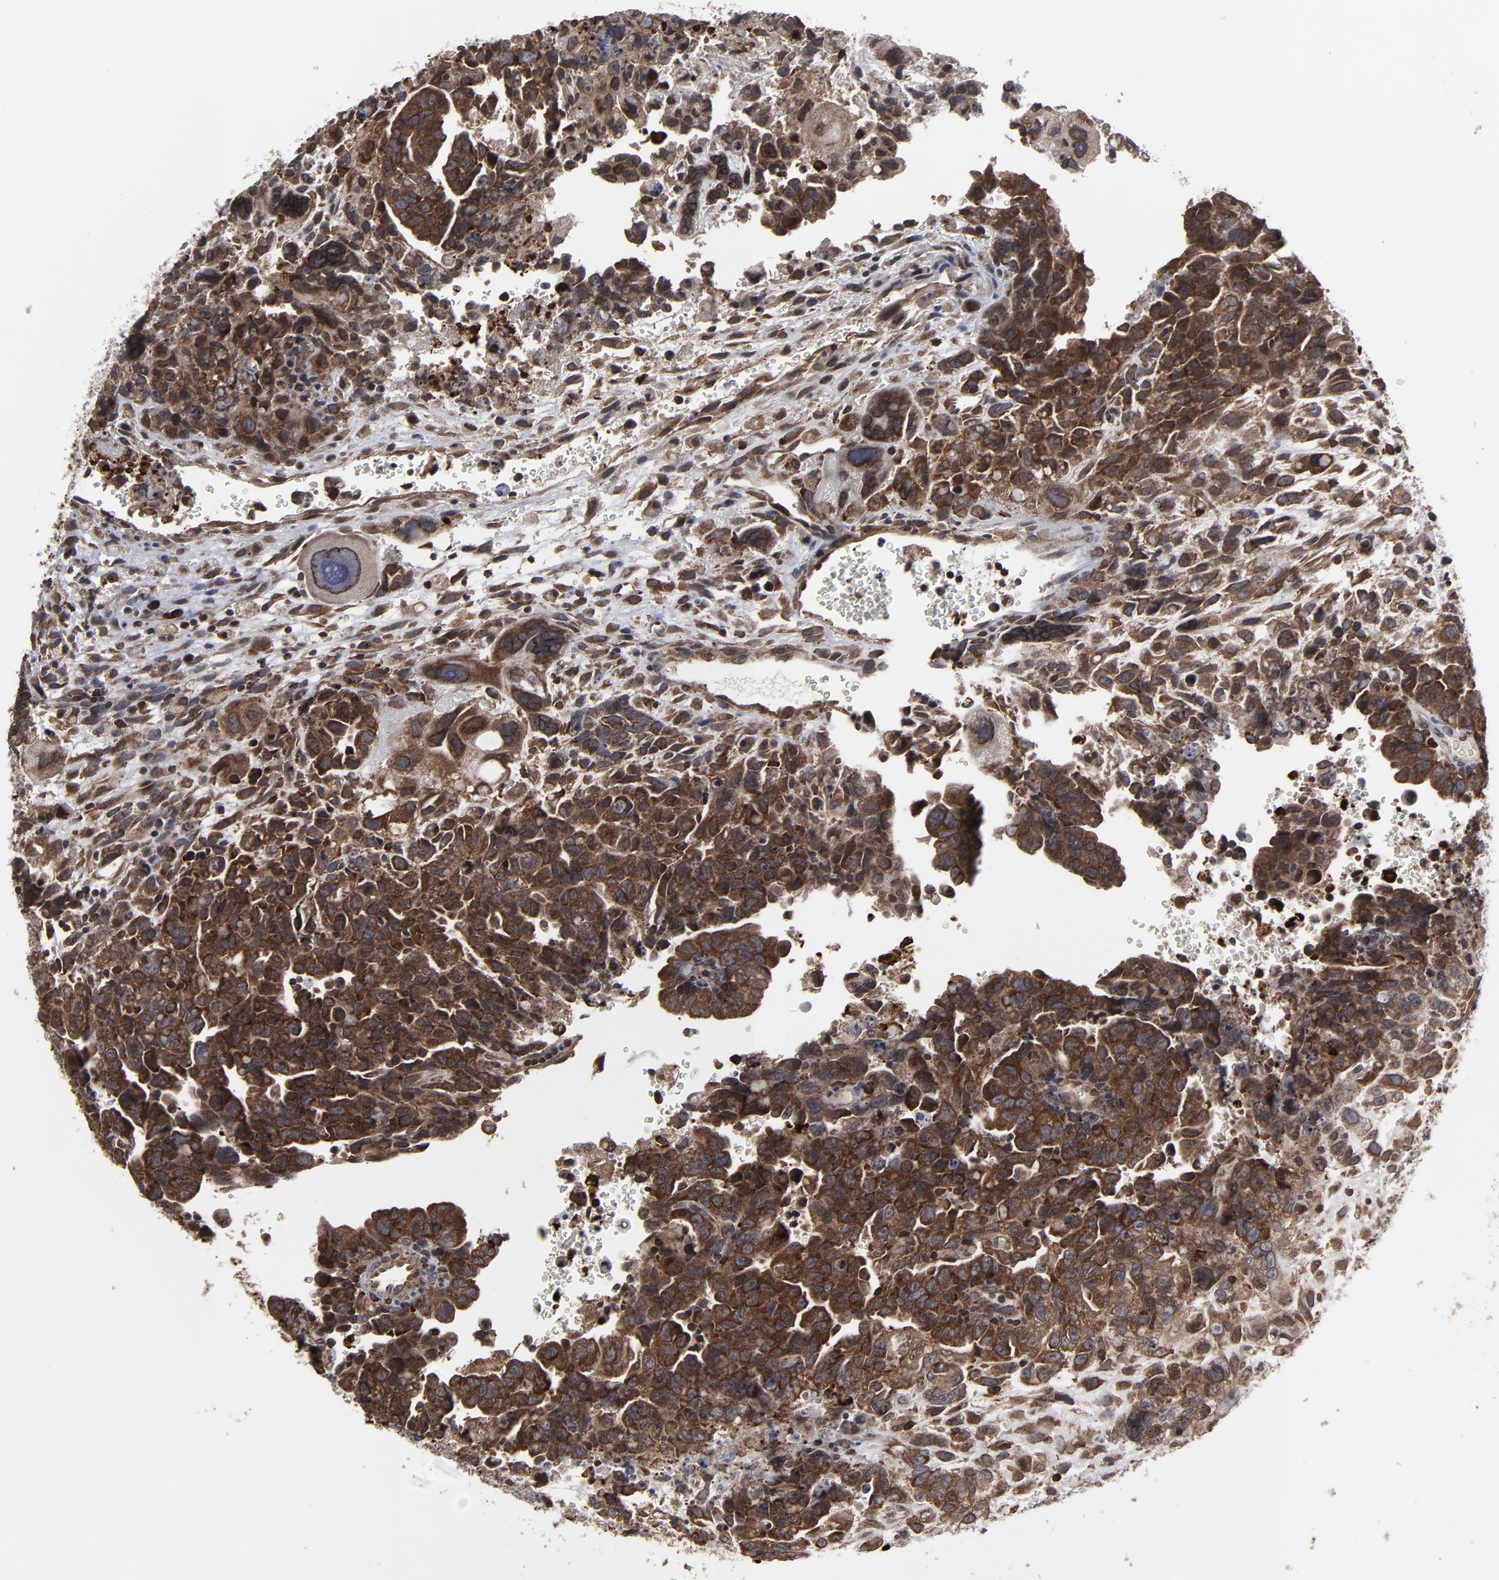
{"staining": {"intensity": "strong", "quantity": ">75%", "location": "cytoplasmic/membranous,nuclear"}, "tissue": "testis cancer", "cell_type": "Tumor cells", "image_type": "cancer", "snomed": [{"axis": "morphology", "description": "Carcinoma, Embryonal, NOS"}, {"axis": "topography", "description": "Testis"}], "caption": "Immunohistochemistry (IHC) photomicrograph of embryonal carcinoma (testis) stained for a protein (brown), which shows high levels of strong cytoplasmic/membranous and nuclear expression in about >75% of tumor cells.", "gene": "KIAA2026", "patient": {"sex": "male", "age": 28}}